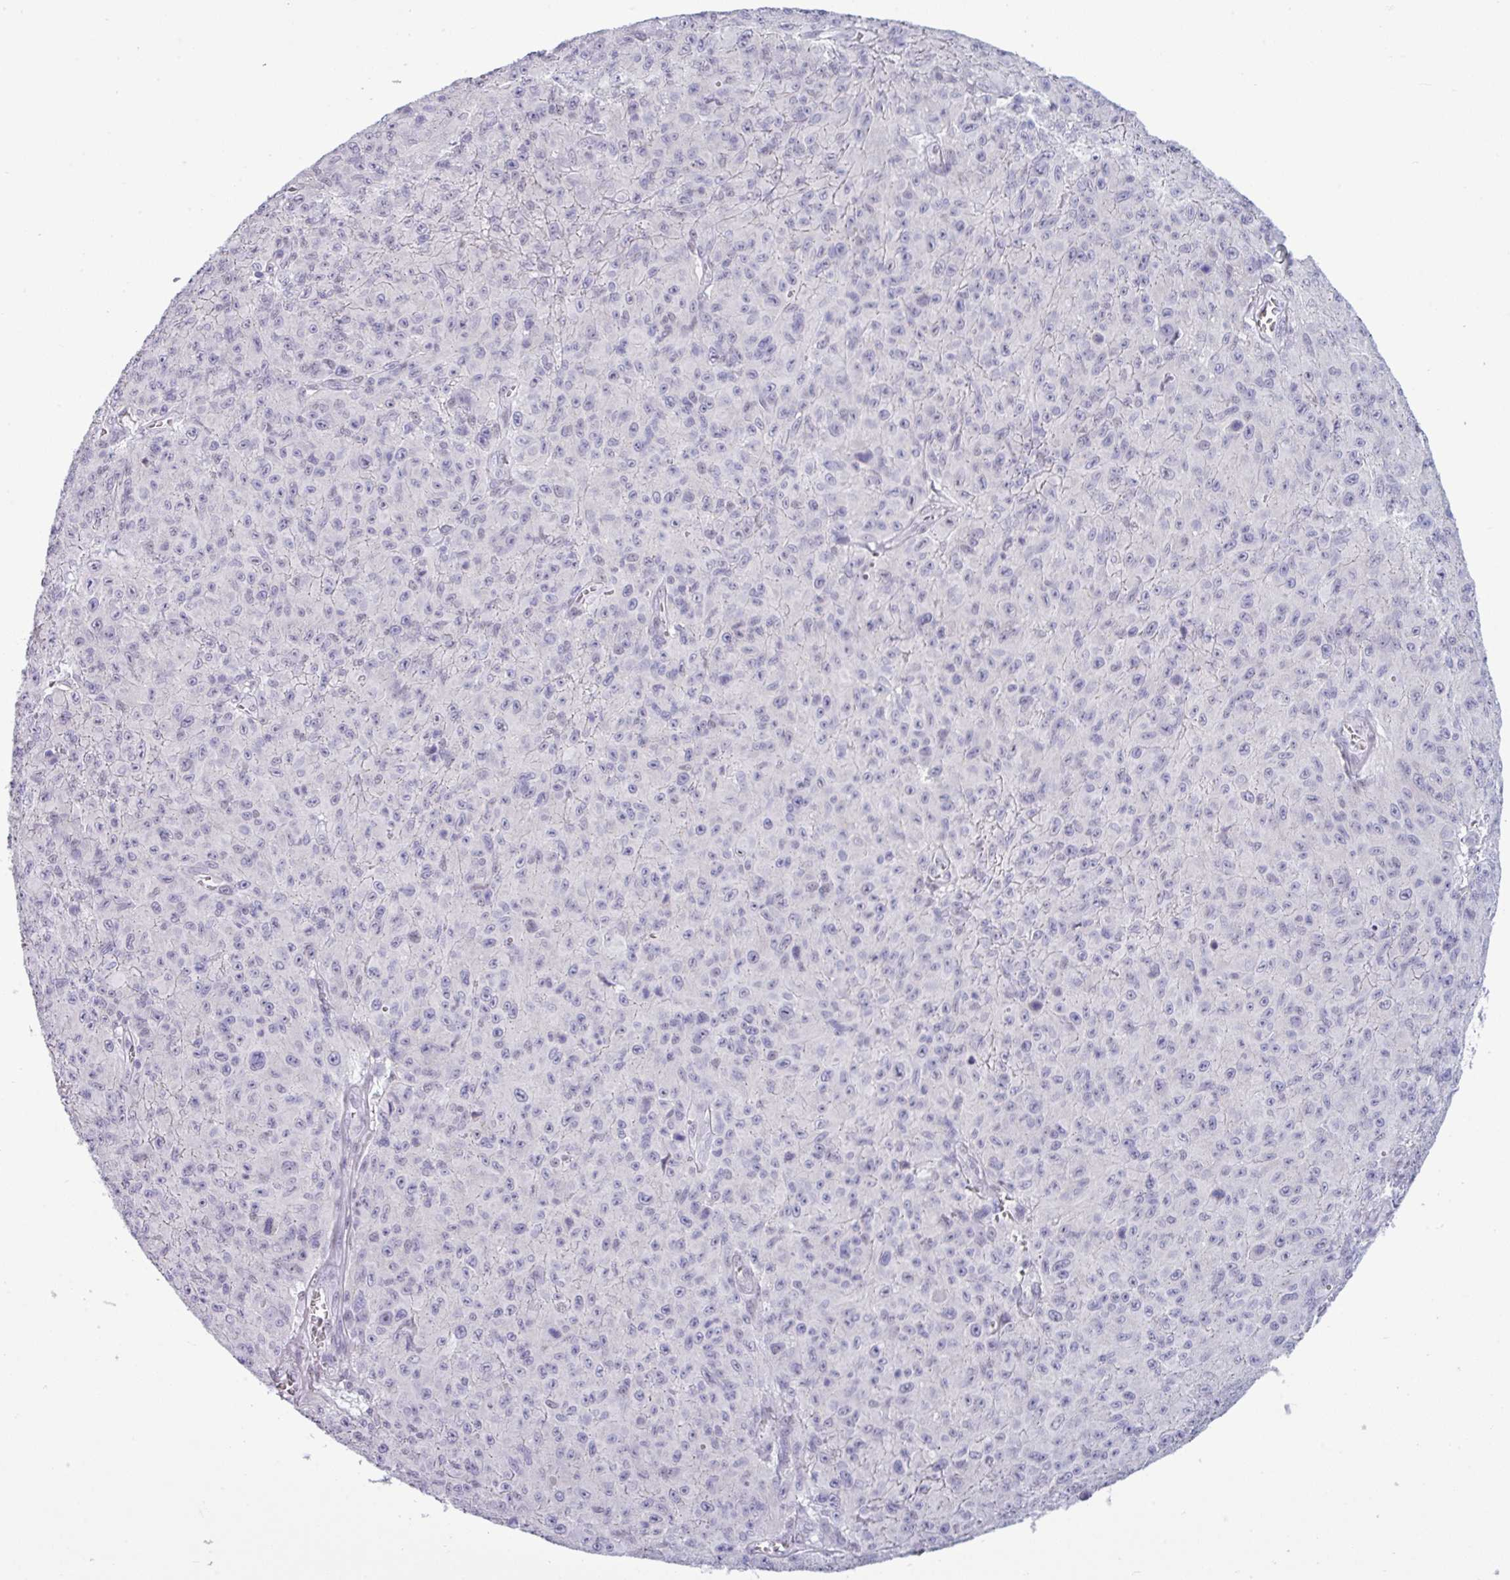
{"staining": {"intensity": "negative", "quantity": "none", "location": "none"}, "tissue": "melanoma", "cell_type": "Tumor cells", "image_type": "cancer", "snomed": [{"axis": "morphology", "description": "Malignant melanoma, NOS"}, {"axis": "topography", "description": "Skin"}], "caption": "Tumor cells show no significant protein expression in melanoma. The staining was performed using DAB (3,3'-diaminobenzidine) to visualize the protein expression in brown, while the nuclei were stained in blue with hematoxylin (Magnification: 20x).", "gene": "SRGAP1", "patient": {"sex": "male", "age": 46}}